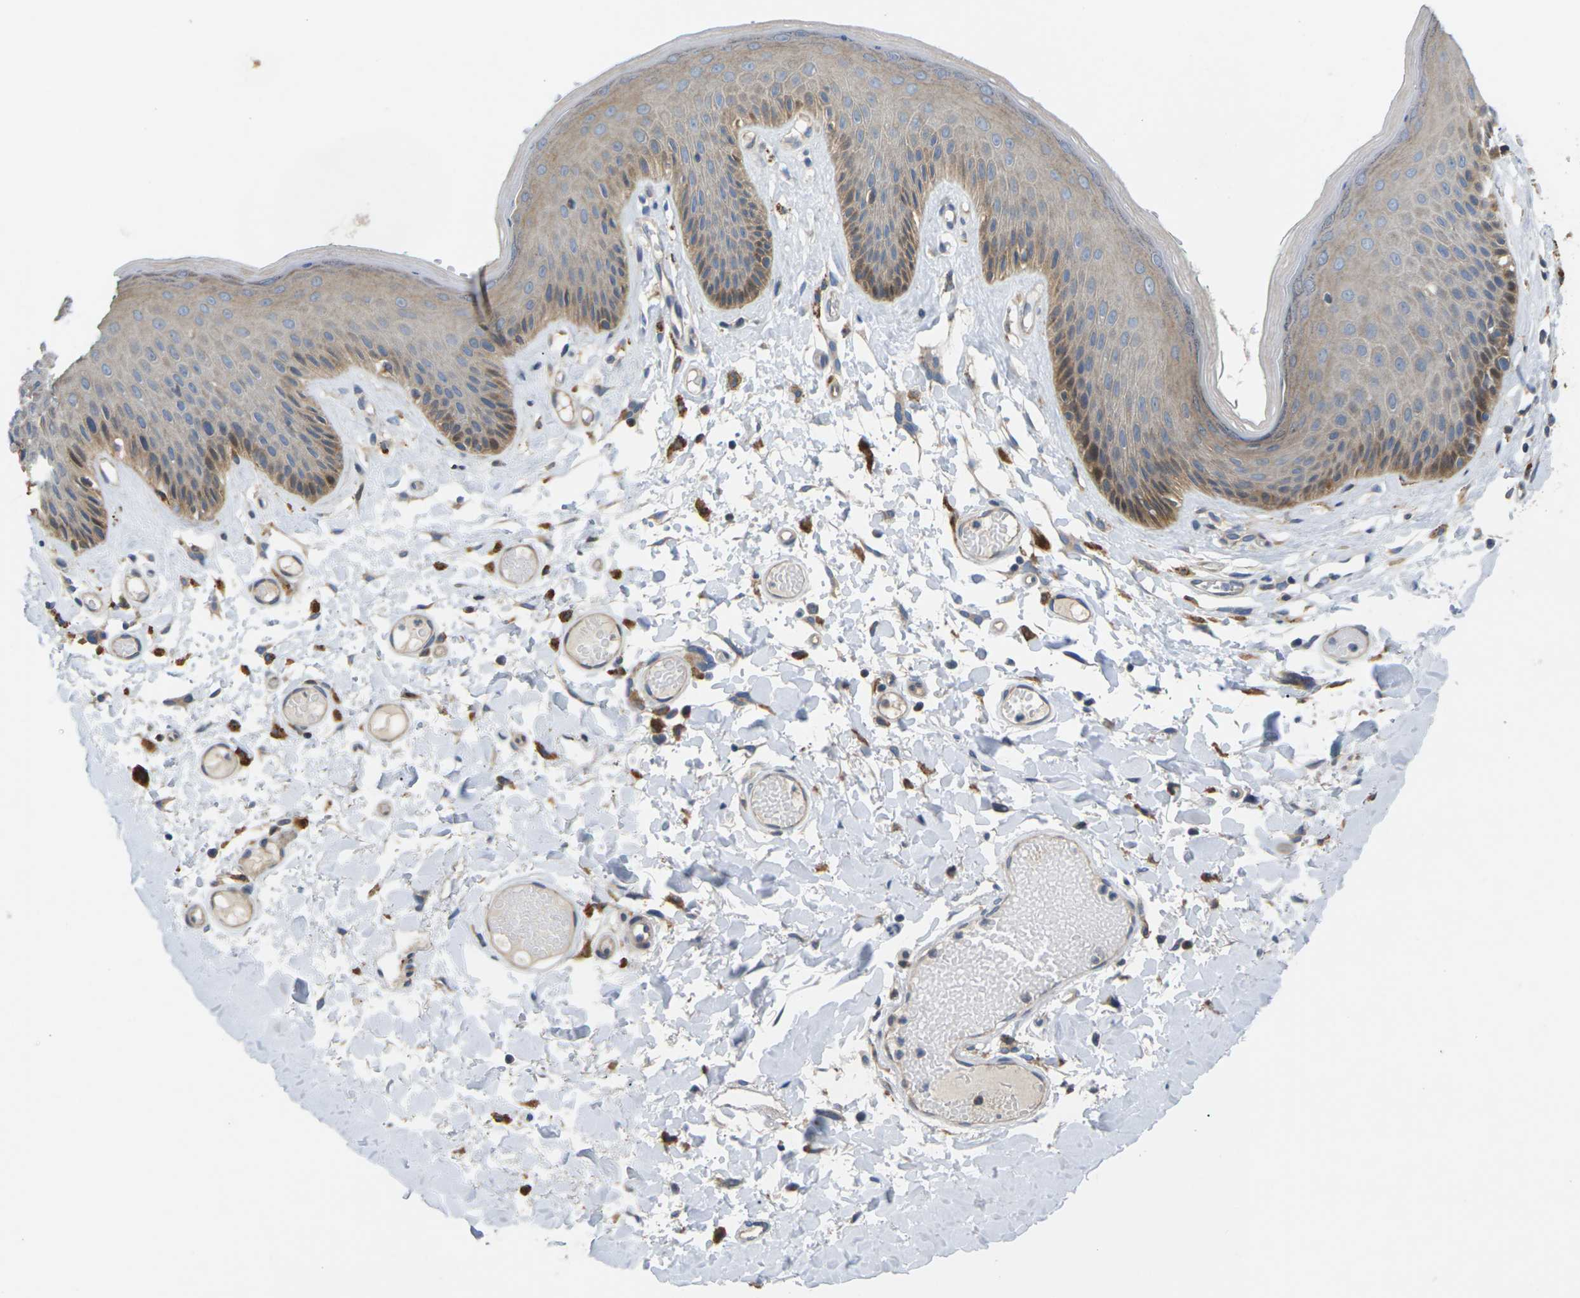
{"staining": {"intensity": "moderate", "quantity": "<25%", "location": "cytoplasmic/membranous"}, "tissue": "skin", "cell_type": "Epidermal cells", "image_type": "normal", "snomed": [{"axis": "morphology", "description": "Normal tissue, NOS"}, {"axis": "topography", "description": "Vulva"}], "caption": "Immunohistochemical staining of benign human skin displays moderate cytoplasmic/membranous protein positivity in approximately <25% of epidermal cells. The protein is stained brown, and the nuclei are stained in blue (DAB IHC with brightfield microscopy, high magnification).", "gene": "SCNN1A", "patient": {"sex": "female", "age": 73}}